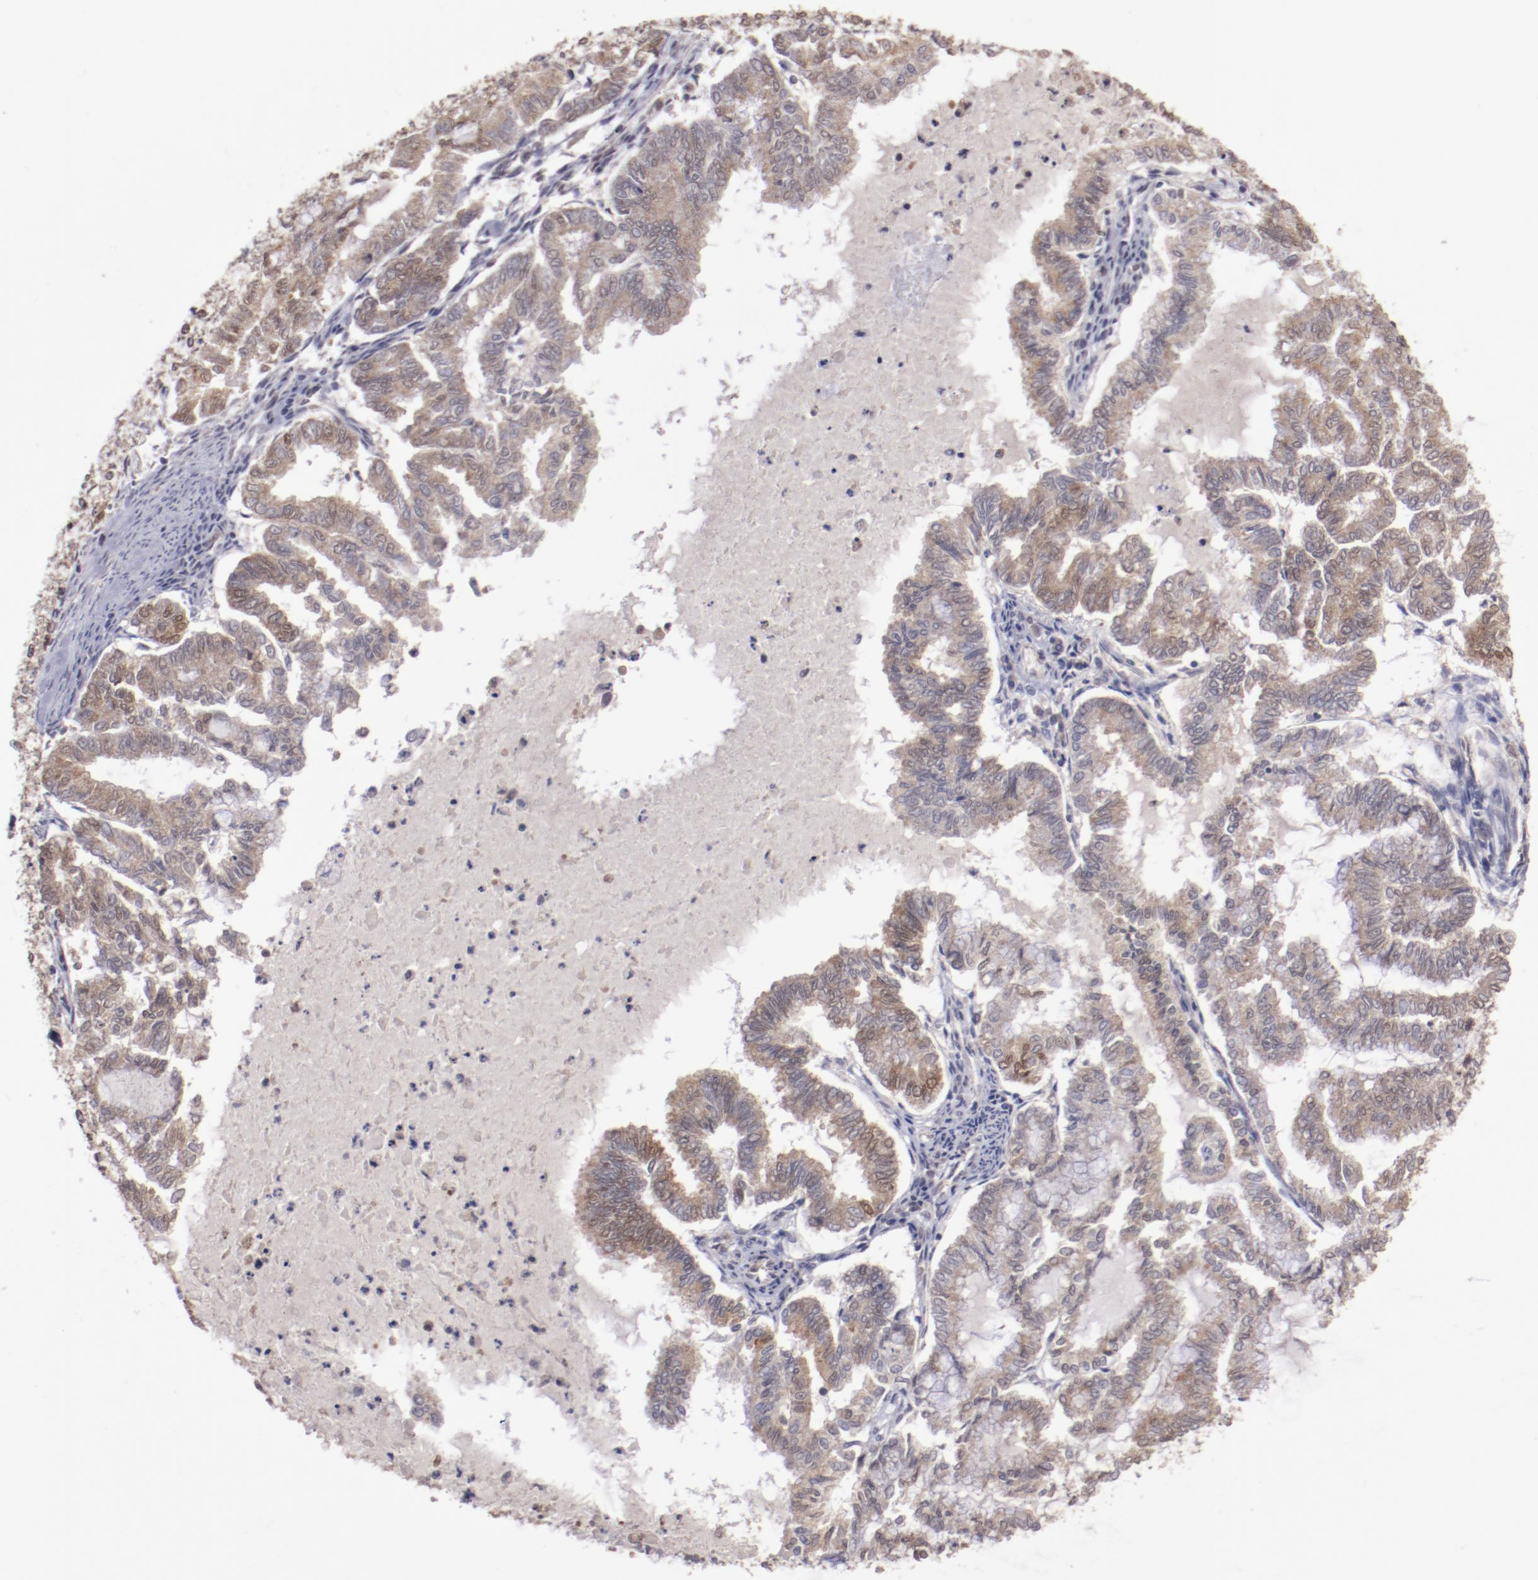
{"staining": {"intensity": "weak", "quantity": ">75%", "location": "cytoplasmic/membranous,nuclear"}, "tissue": "endometrial cancer", "cell_type": "Tumor cells", "image_type": "cancer", "snomed": [{"axis": "morphology", "description": "Adenocarcinoma, NOS"}, {"axis": "topography", "description": "Endometrium"}], "caption": "DAB immunohistochemical staining of endometrial cancer demonstrates weak cytoplasmic/membranous and nuclear protein positivity in approximately >75% of tumor cells. The protein of interest is stained brown, and the nuclei are stained in blue (DAB IHC with brightfield microscopy, high magnification).", "gene": "ARNT", "patient": {"sex": "female", "age": 79}}